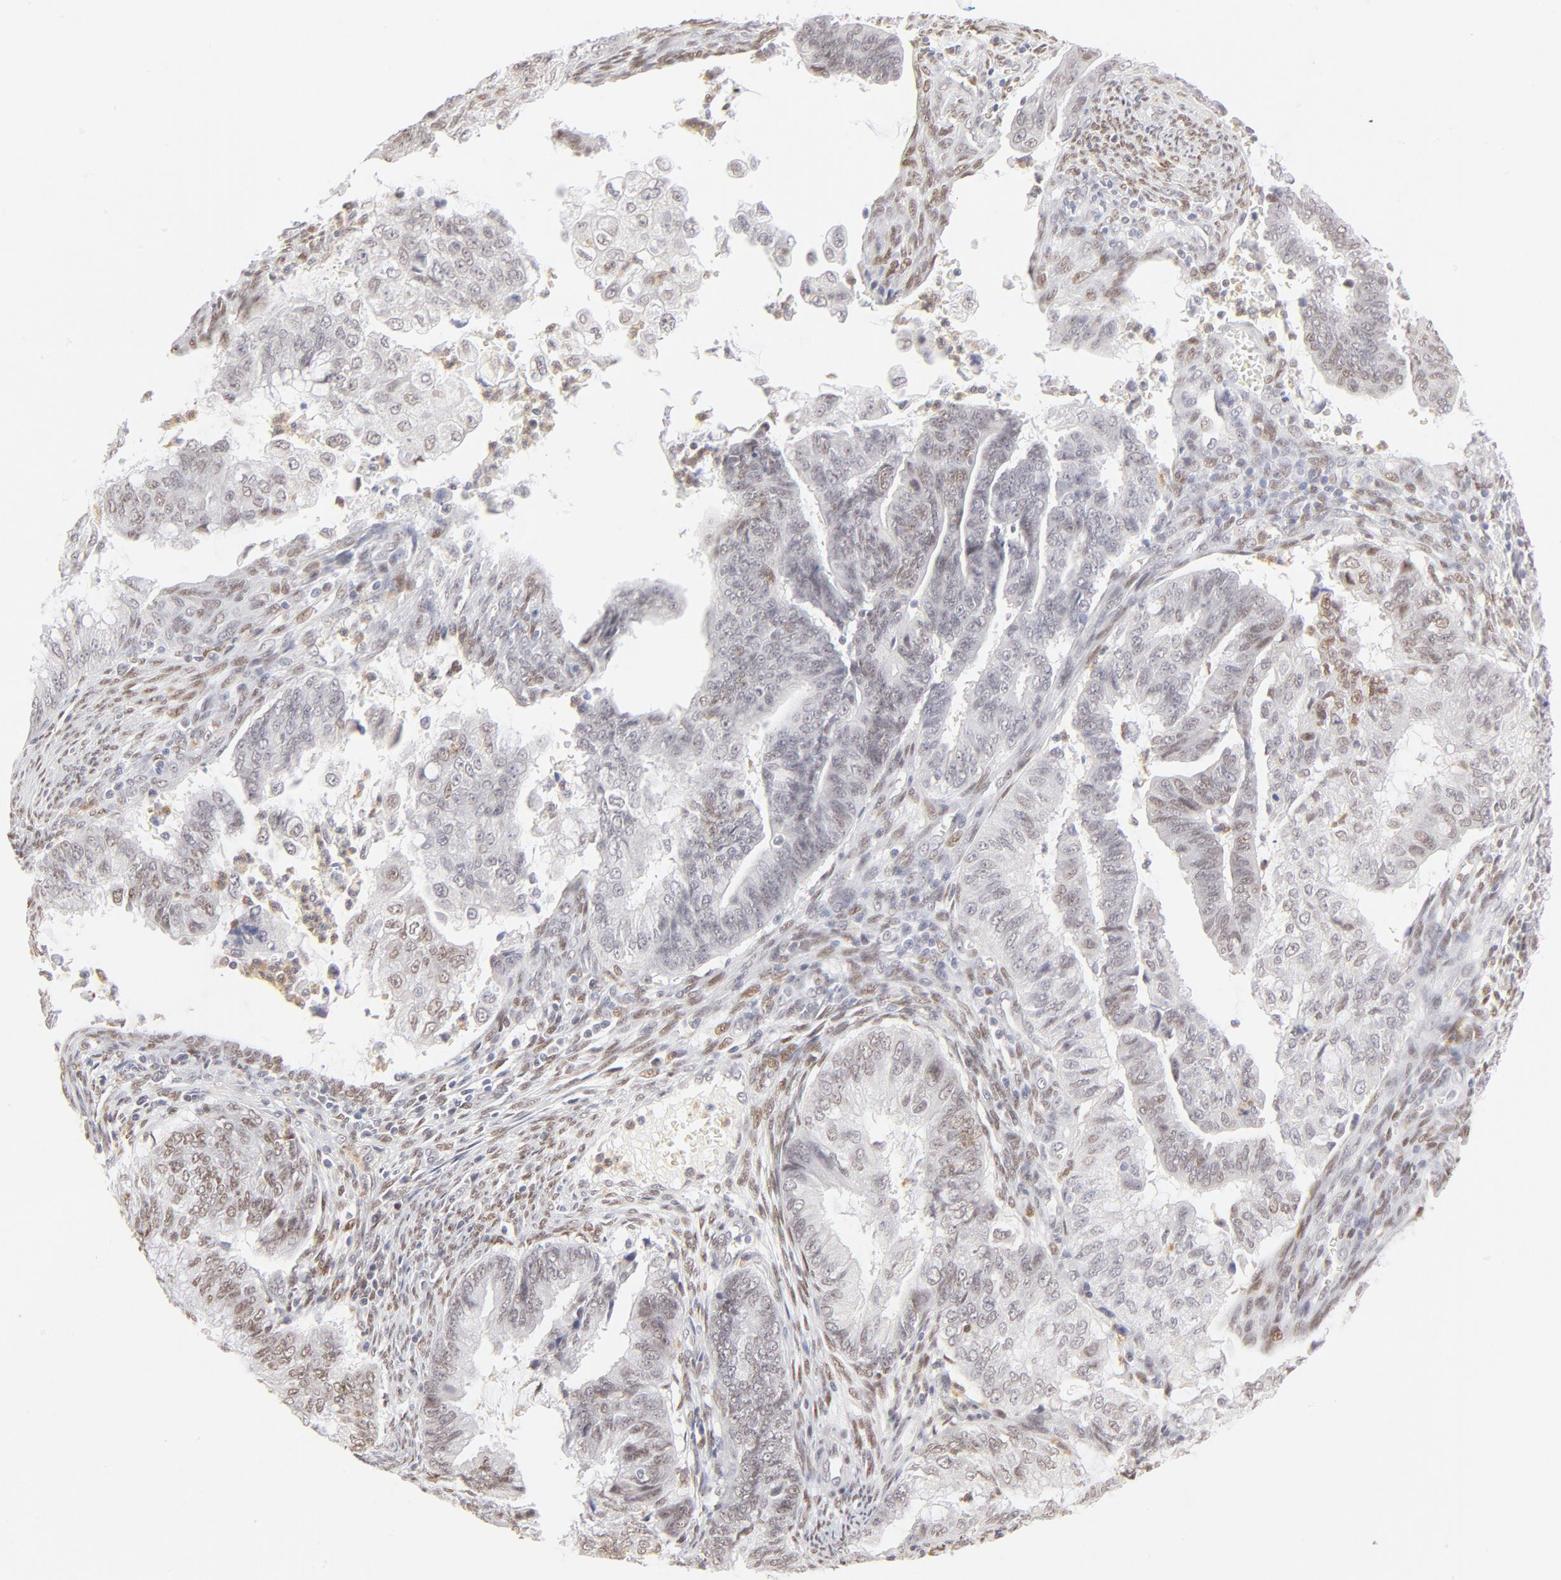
{"staining": {"intensity": "weak", "quantity": "<25%", "location": "nuclear"}, "tissue": "endometrial cancer", "cell_type": "Tumor cells", "image_type": "cancer", "snomed": [{"axis": "morphology", "description": "Adenocarcinoma, NOS"}, {"axis": "topography", "description": "Endometrium"}], "caption": "IHC image of human adenocarcinoma (endometrial) stained for a protein (brown), which shows no positivity in tumor cells.", "gene": "PBX1", "patient": {"sex": "female", "age": 75}}